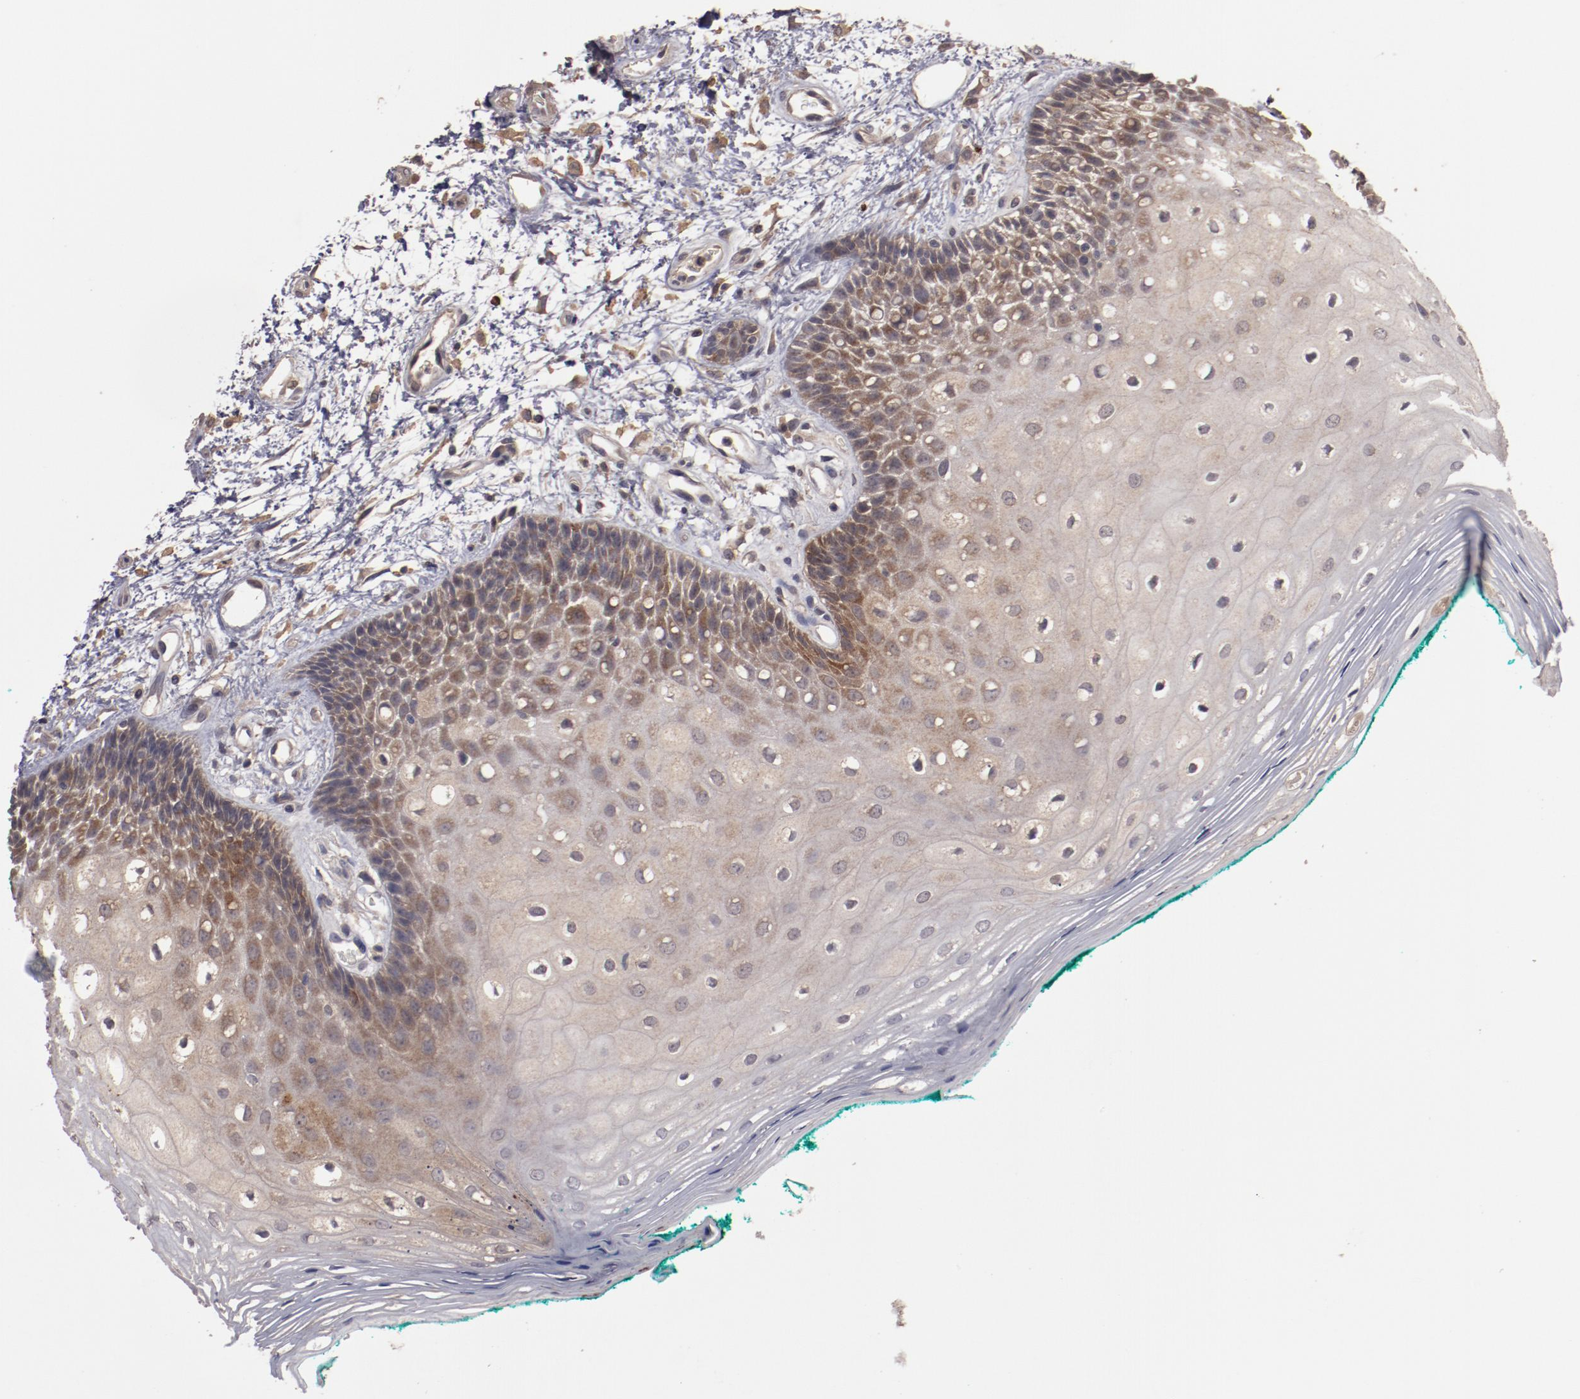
{"staining": {"intensity": "weak", "quantity": "25%-75%", "location": "cytoplasmic/membranous"}, "tissue": "oral mucosa", "cell_type": "Squamous epithelial cells", "image_type": "normal", "snomed": [{"axis": "morphology", "description": "Normal tissue, NOS"}, {"axis": "morphology", "description": "Squamous cell carcinoma, NOS"}, {"axis": "topography", "description": "Skeletal muscle"}, {"axis": "topography", "description": "Oral tissue"}, {"axis": "topography", "description": "Head-Neck"}], "caption": "The histopathology image exhibits staining of normal oral mucosa, revealing weak cytoplasmic/membranous protein positivity (brown color) within squamous epithelial cells. The staining was performed using DAB to visualize the protein expression in brown, while the nuclei were stained in blue with hematoxylin (Magnification: 20x).", "gene": "LRRC75B", "patient": {"sex": "female", "age": 84}}